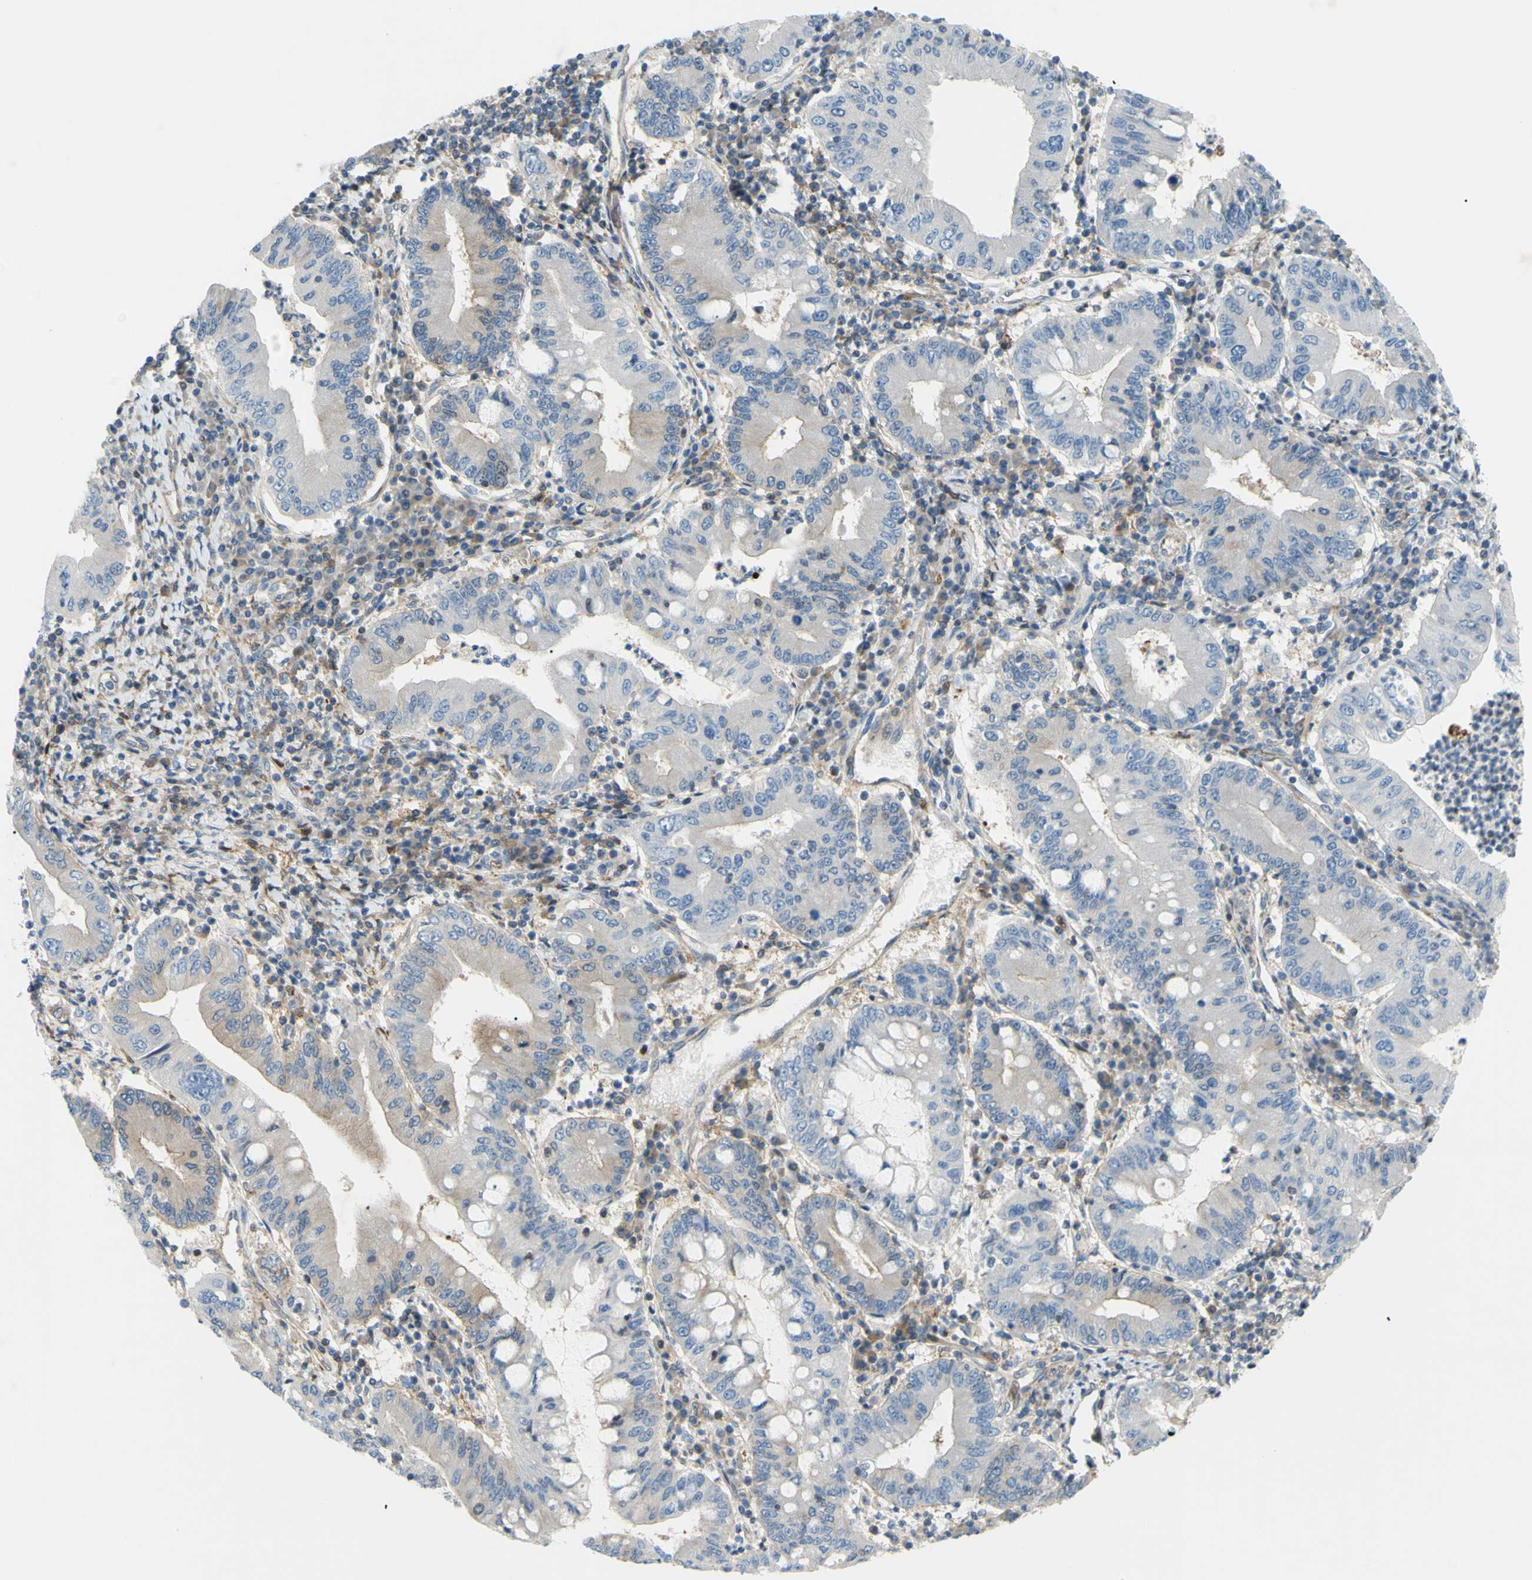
{"staining": {"intensity": "negative", "quantity": "none", "location": "none"}, "tissue": "stomach cancer", "cell_type": "Tumor cells", "image_type": "cancer", "snomed": [{"axis": "morphology", "description": "Normal tissue, NOS"}, {"axis": "morphology", "description": "Adenocarcinoma, NOS"}, {"axis": "topography", "description": "Esophagus"}, {"axis": "topography", "description": "Stomach, upper"}, {"axis": "topography", "description": "Peripheral nerve tissue"}], "caption": "Immunohistochemistry of human stomach adenocarcinoma shows no staining in tumor cells. (DAB (3,3'-diaminobenzidine) immunohistochemistry (IHC) with hematoxylin counter stain).", "gene": "PAK2", "patient": {"sex": "male", "age": 62}}